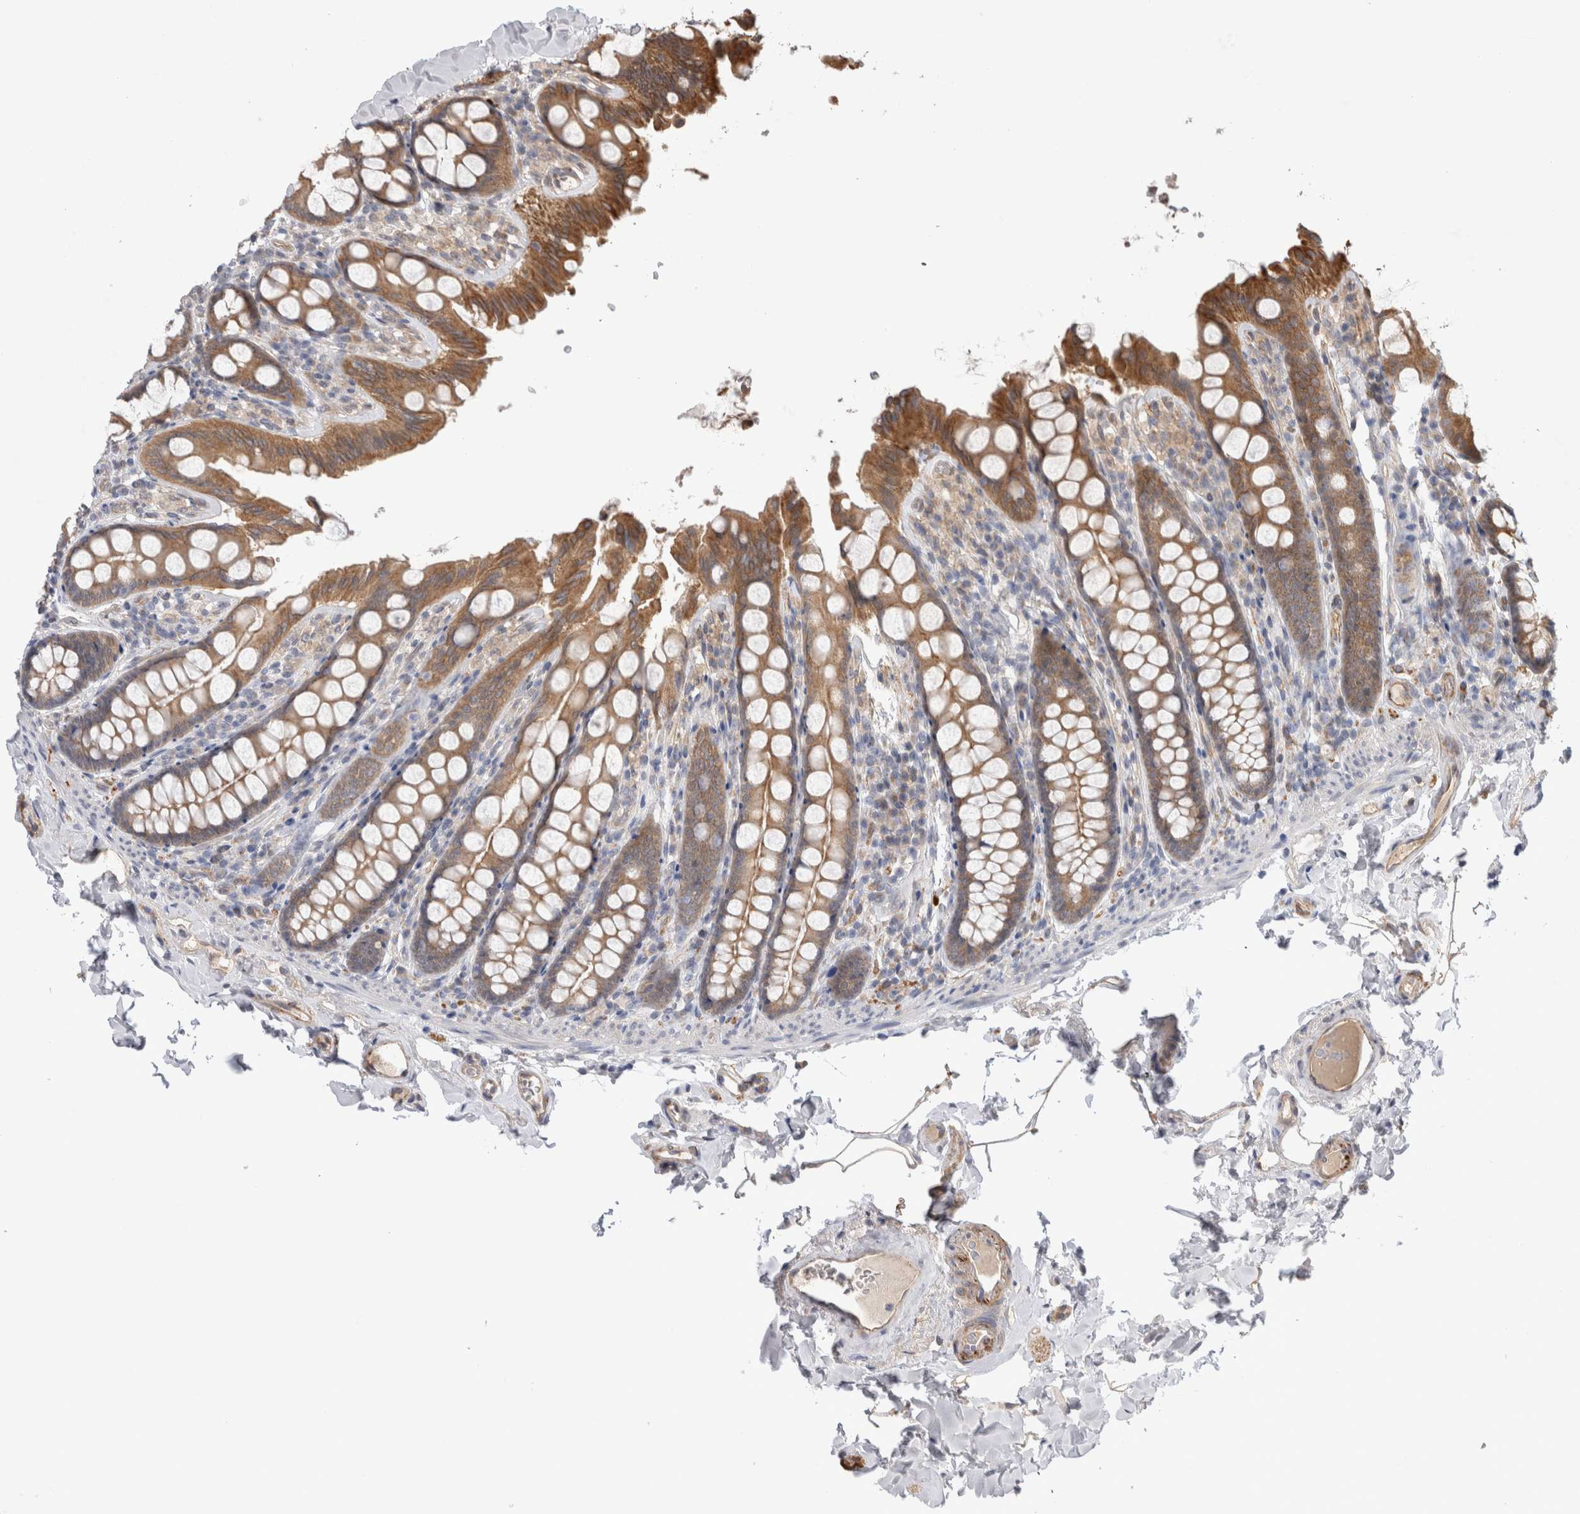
{"staining": {"intensity": "moderate", "quantity": ">75%", "location": "cytoplasmic/membranous"}, "tissue": "colon", "cell_type": "Endothelial cells", "image_type": "normal", "snomed": [{"axis": "morphology", "description": "Normal tissue, NOS"}, {"axis": "topography", "description": "Colon"}, {"axis": "topography", "description": "Peripheral nerve tissue"}], "caption": "Protein expression analysis of benign human colon reveals moderate cytoplasmic/membranous positivity in about >75% of endothelial cells.", "gene": "TAFA5", "patient": {"sex": "female", "age": 61}}